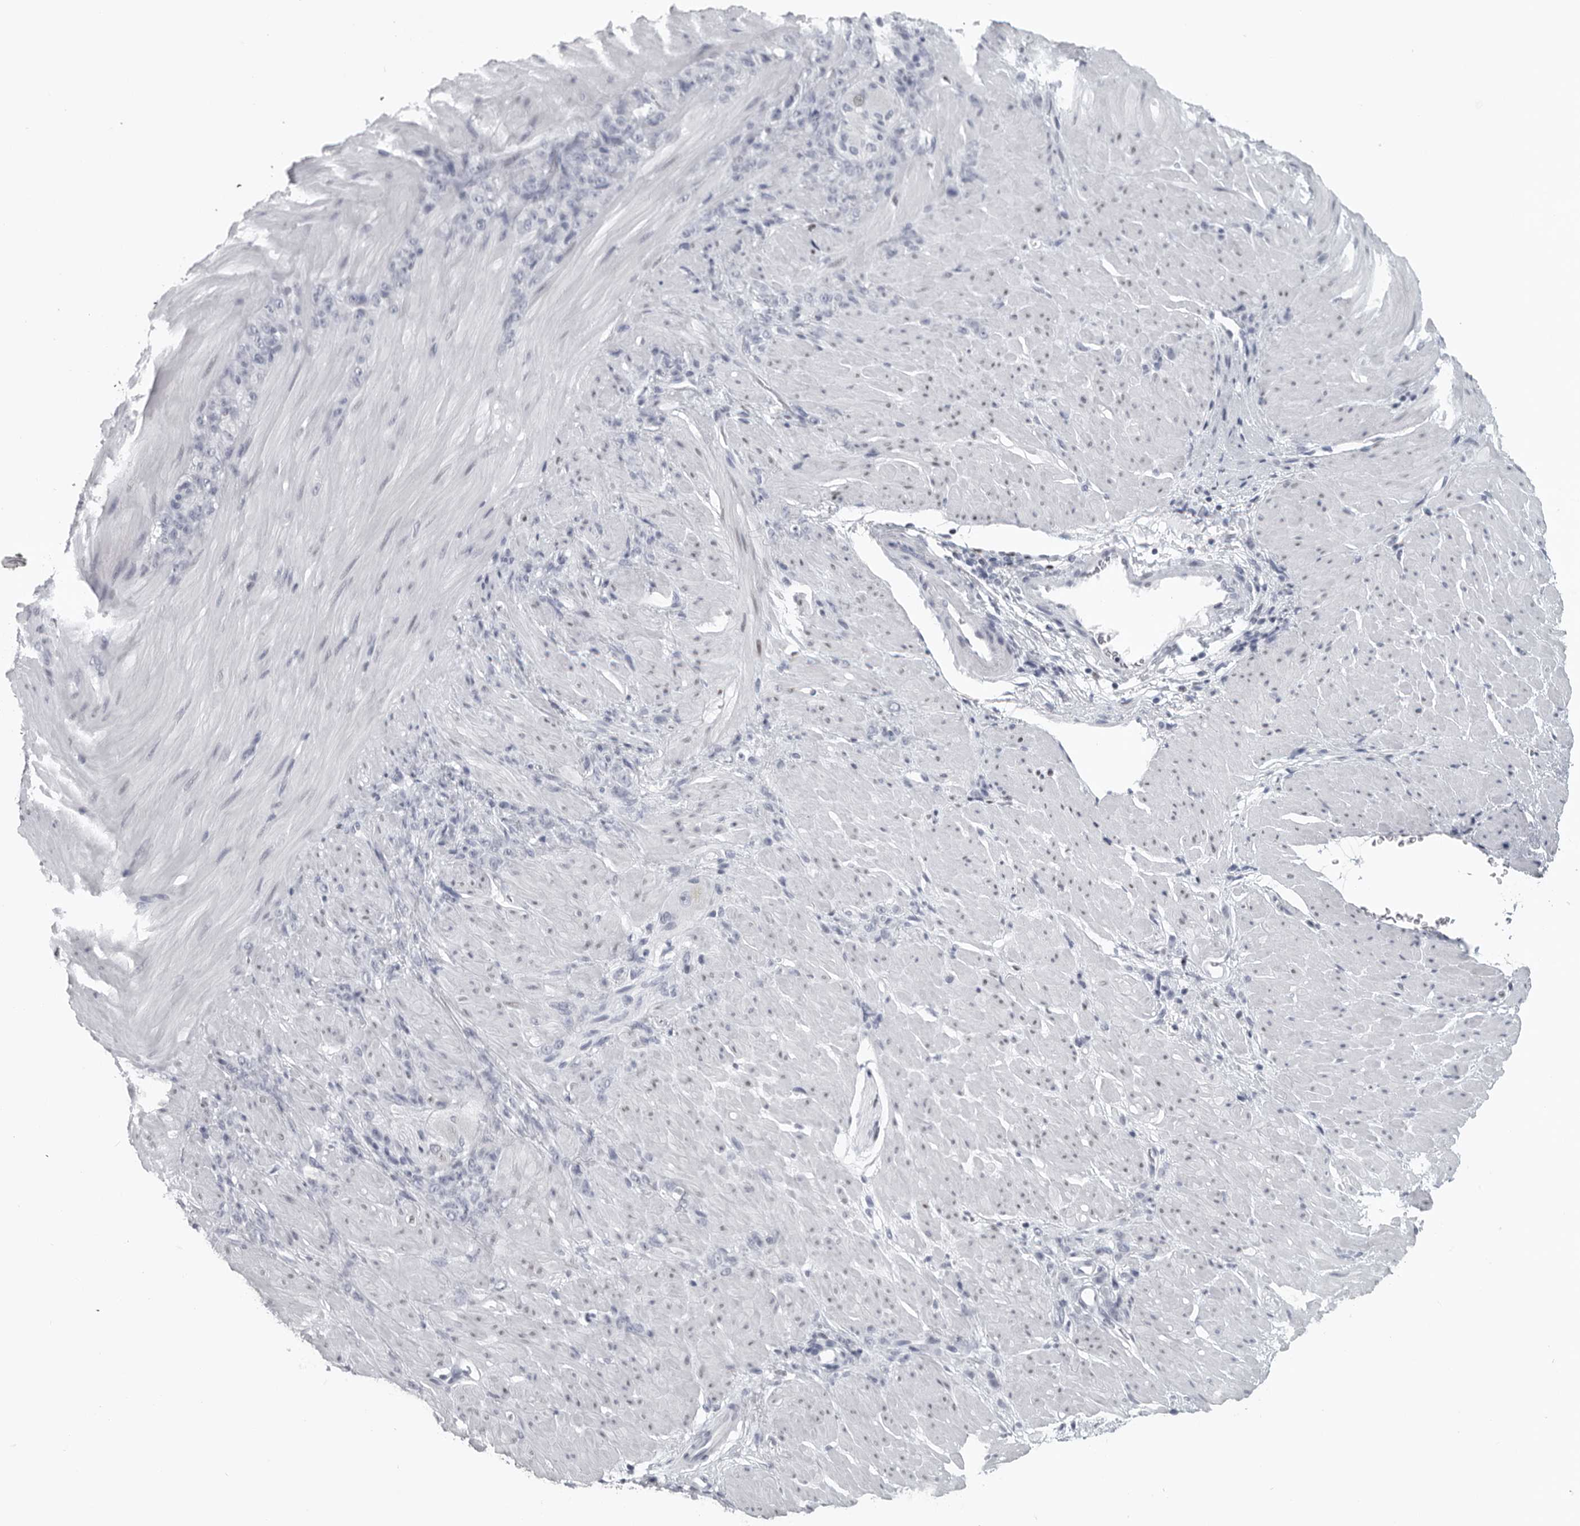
{"staining": {"intensity": "negative", "quantity": "none", "location": "none"}, "tissue": "stomach cancer", "cell_type": "Tumor cells", "image_type": "cancer", "snomed": [{"axis": "morphology", "description": "Normal tissue, NOS"}, {"axis": "morphology", "description": "Adenocarcinoma, NOS"}, {"axis": "topography", "description": "Stomach"}], "caption": "An immunohistochemistry micrograph of adenocarcinoma (stomach) is shown. There is no staining in tumor cells of adenocarcinoma (stomach). (Immunohistochemistry, brightfield microscopy, high magnification).", "gene": "SATB2", "patient": {"sex": "male", "age": 82}}